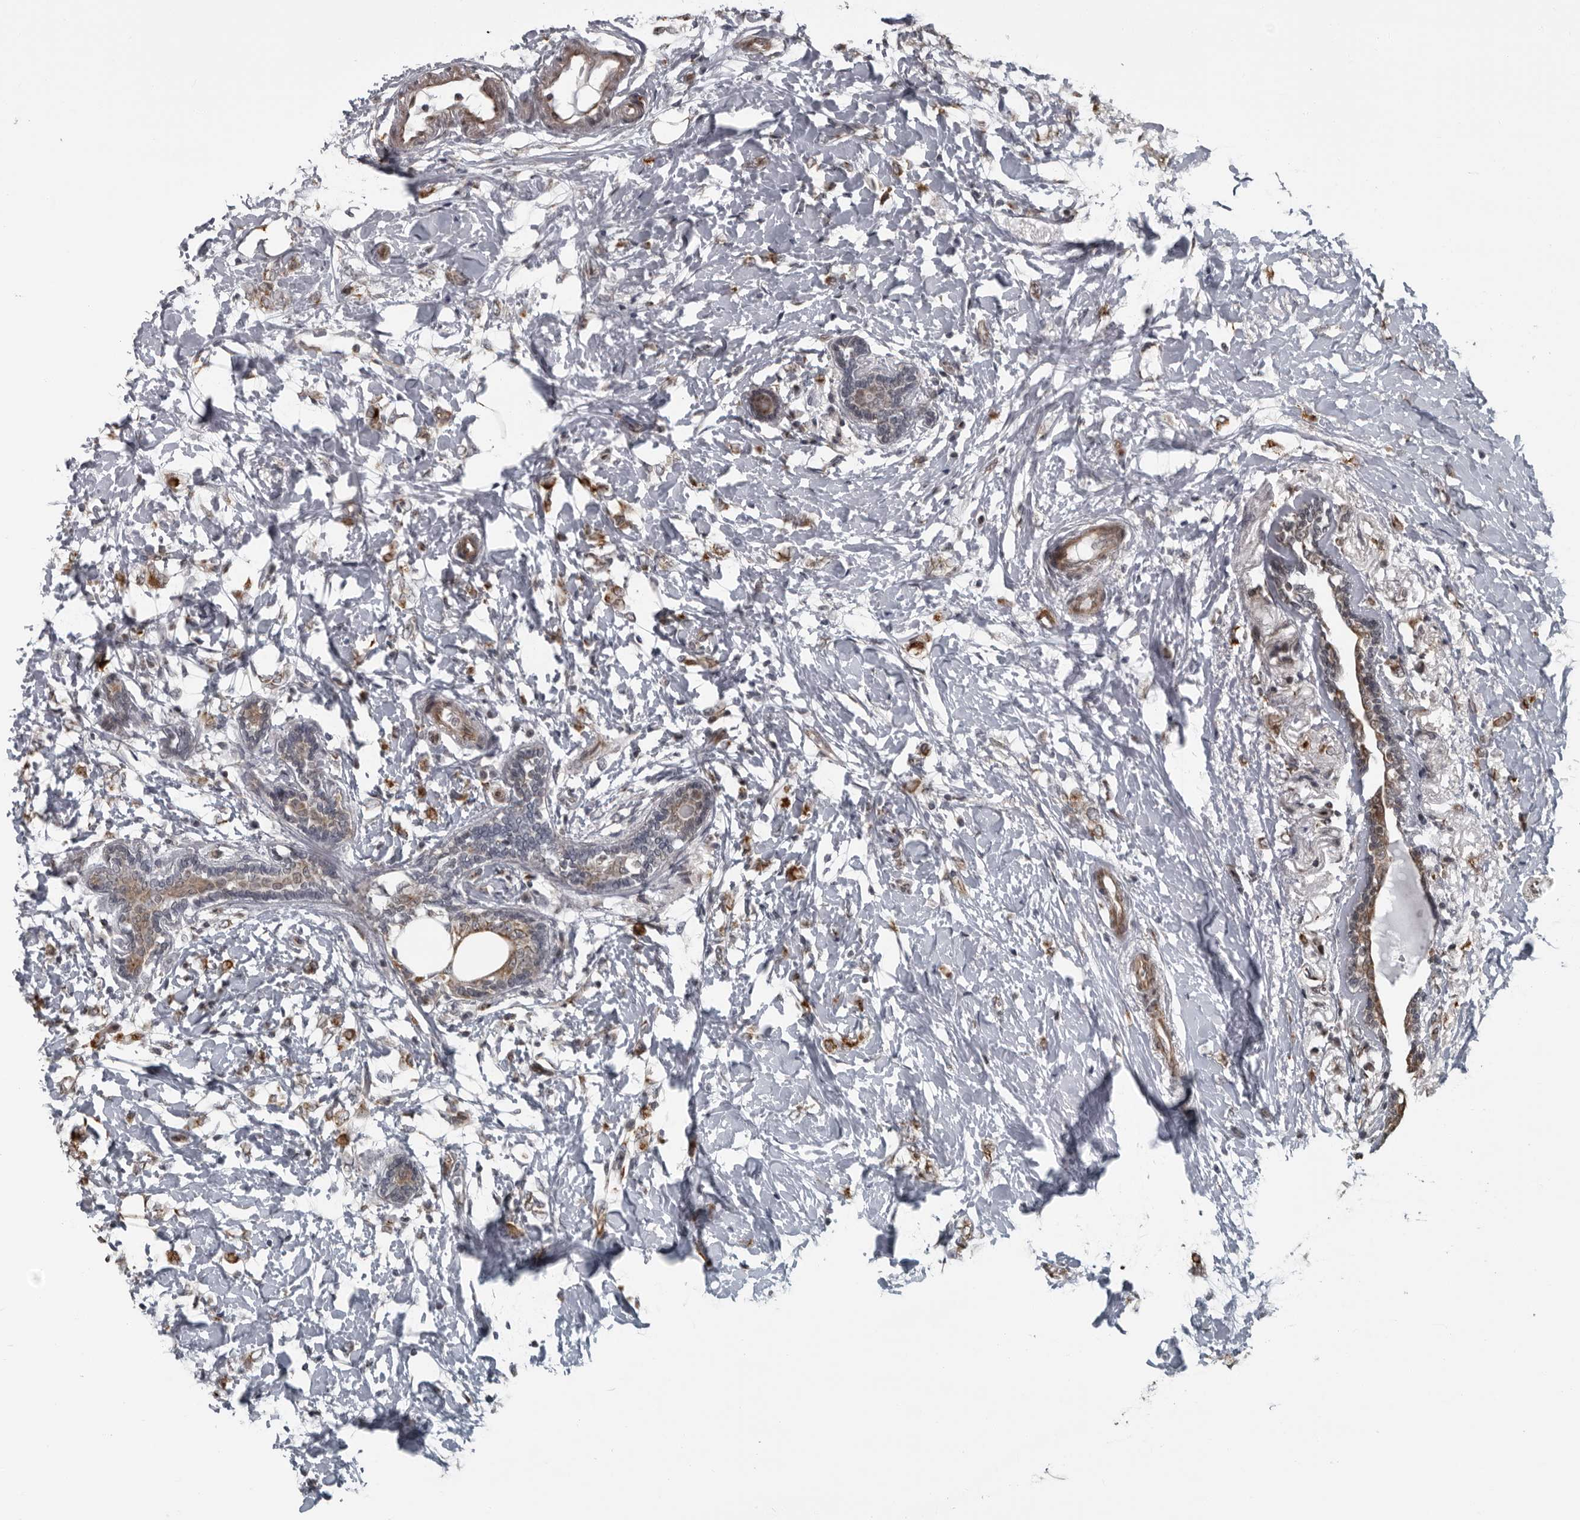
{"staining": {"intensity": "moderate", "quantity": ">75%", "location": "cytoplasmic/membranous"}, "tissue": "breast cancer", "cell_type": "Tumor cells", "image_type": "cancer", "snomed": [{"axis": "morphology", "description": "Normal tissue, NOS"}, {"axis": "morphology", "description": "Lobular carcinoma"}, {"axis": "topography", "description": "Breast"}], "caption": "A high-resolution histopathology image shows immunohistochemistry staining of breast lobular carcinoma, which demonstrates moderate cytoplasmic/membranous positivity in approximately >75% of tumor cells.", "gene": "RTCA", "patient": {"sex": "female", "age": 47}}